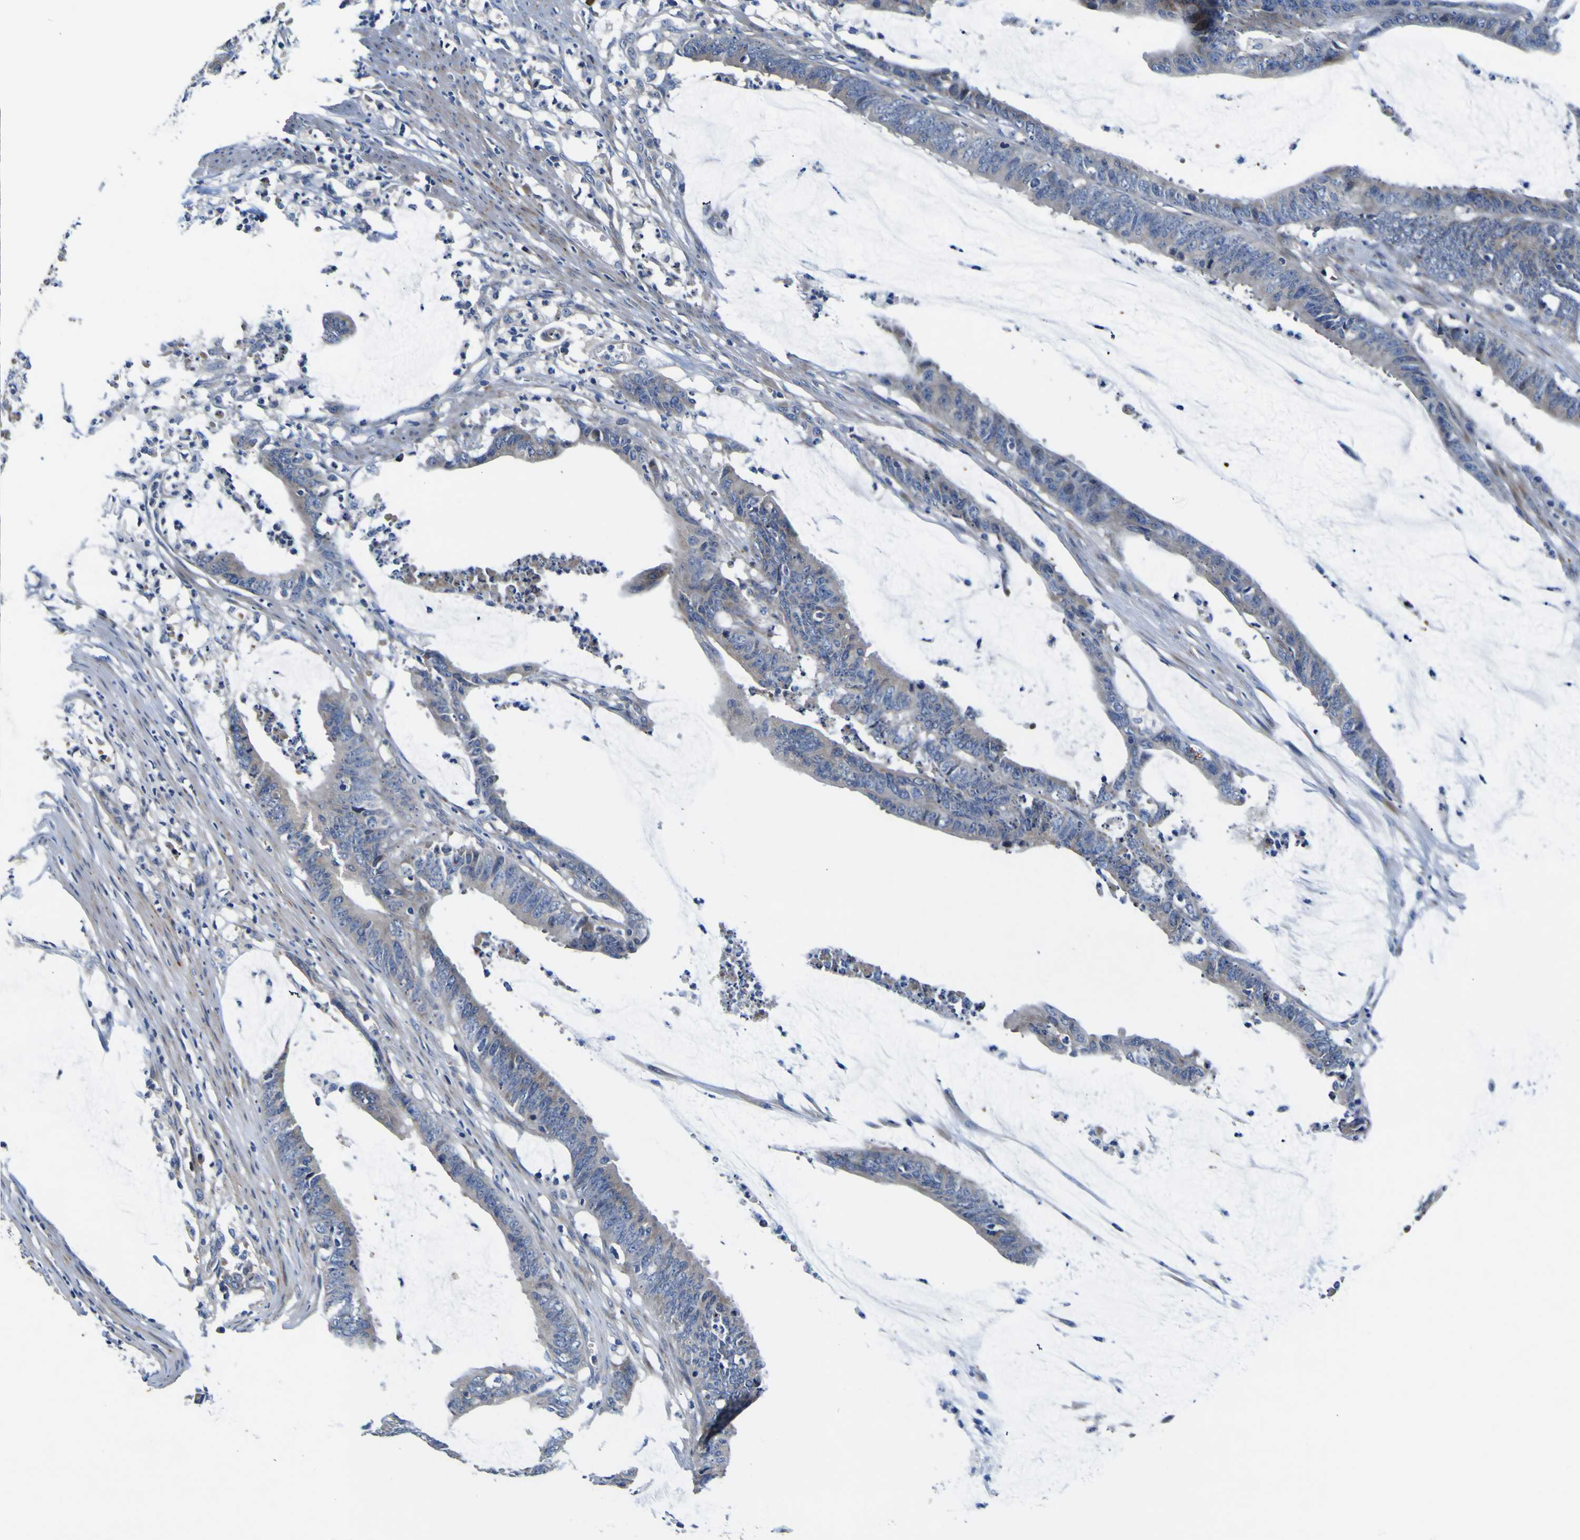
{"staining": {"intensity": "weak", "quantity": "25%-75%", "location": "cytoplasmic/membranous"}, "tissue": "colorectal cancer", "cell_type": "Tumor cells", "image_type": "cancer", "snomed": [{"axis": "morphology", "description": "Adenocarcinoma, NOS"}, {"axis": "topography", "description": "Rectum"}], "caption": "High-magnification brightfield microscopy of colorectal cancer stained with DAB (brown) and counterstained with hematoxylin (blue). tumor cells exhibit weak cytoplasmic/membranous expression is seen in about25%-75% of cells. Using DAB (brown) and hematoxylin (blue) stains, captured at high magnification using brightfield microscopy.", "gene": "AGAP3", "patient": {"sex": "female", "age": 66}}